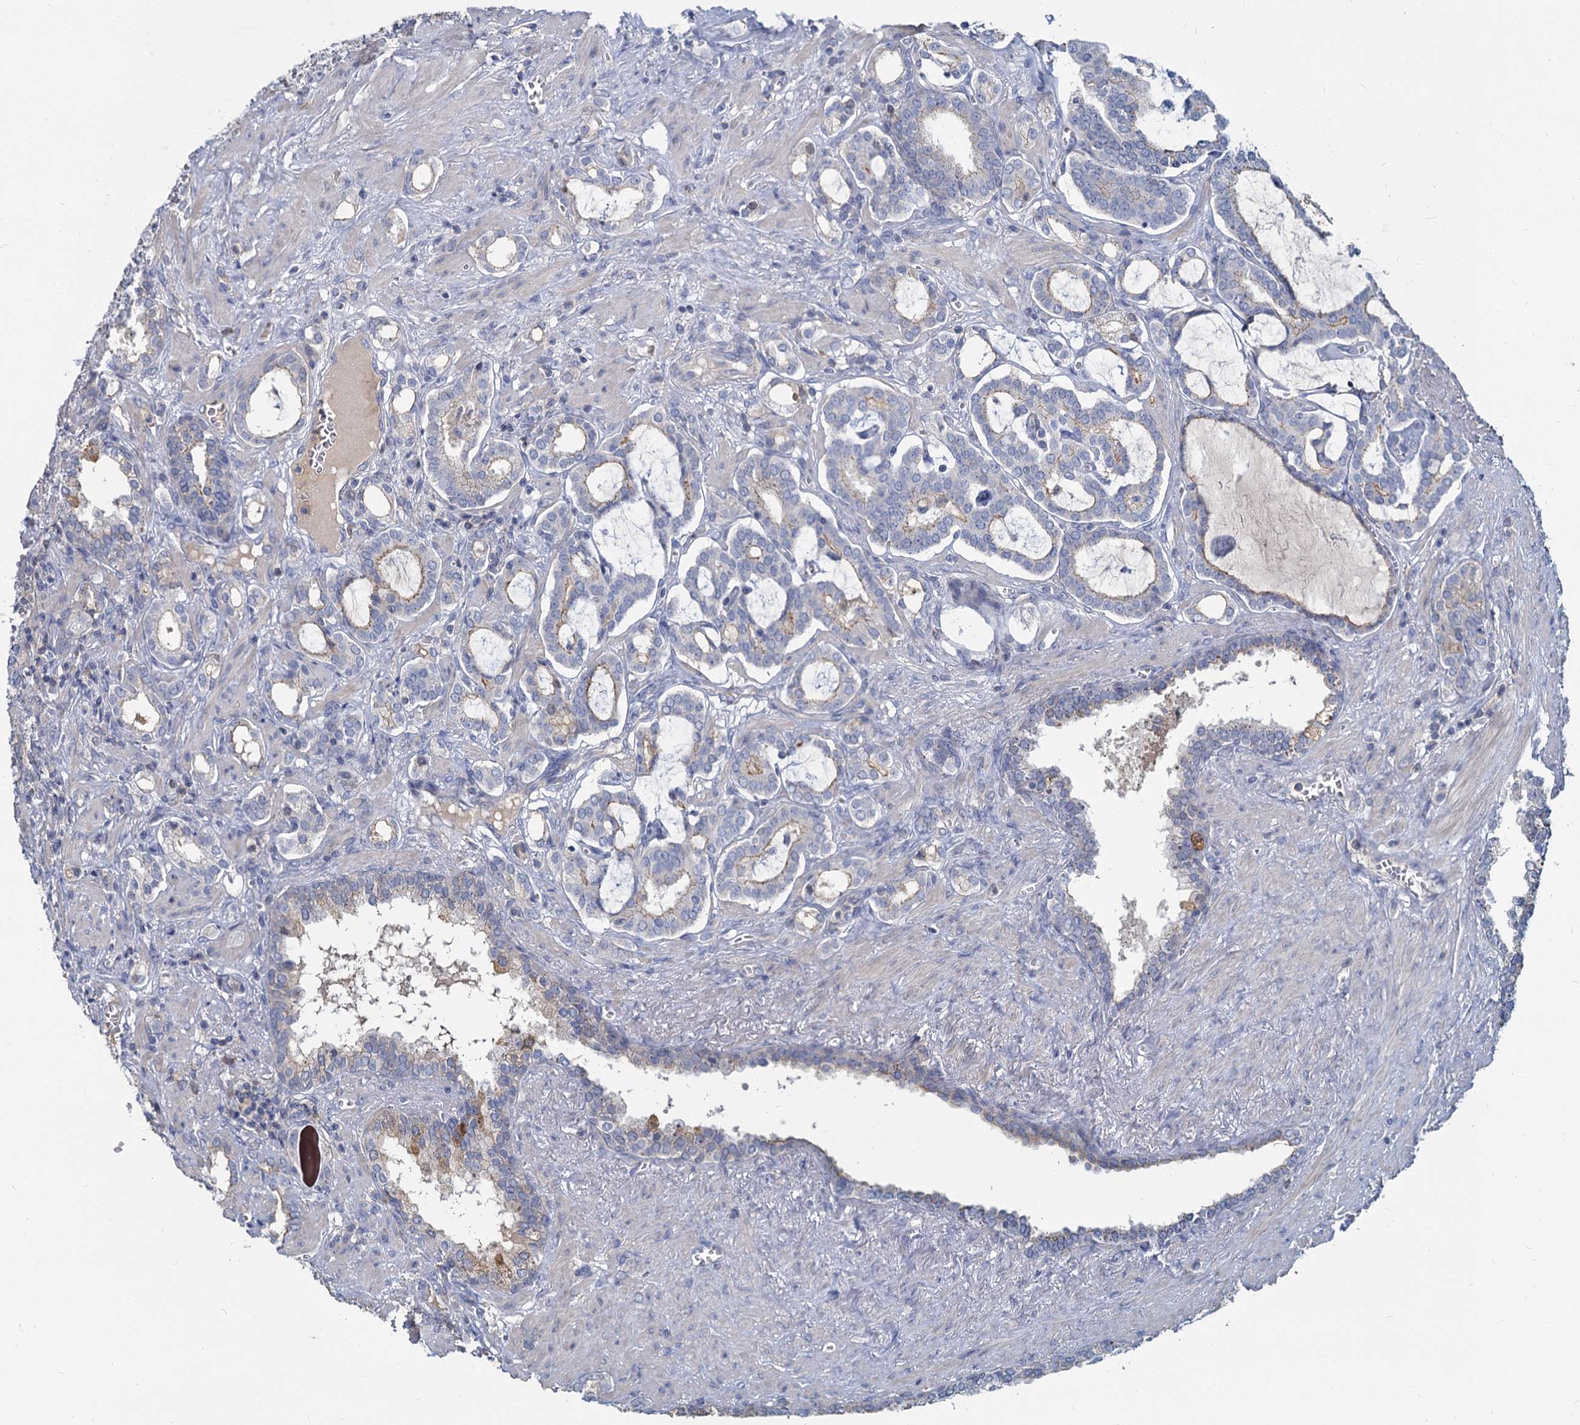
{"staining": {"intensity": "weak", "quantity": "<25%", "location": "cytoplasmic/membranous"}, "tissue": "prostate cancer", "cell_type": "Tumor cells", "image_type": "cancer", "snomed": [{"axis": "morphology", "description": "Adenocarcinoma, High grade"}, {"axis": "topography", "description": "Prostate and seminal vesicle, NOS"}], "caption": "Immunohistochemical staining of high-grade adenocarcinoma (prostate) reveals no significant staining in tumor cells.", "gene": "ACSM3", "patient": {"sex": "male", "age": 67}}